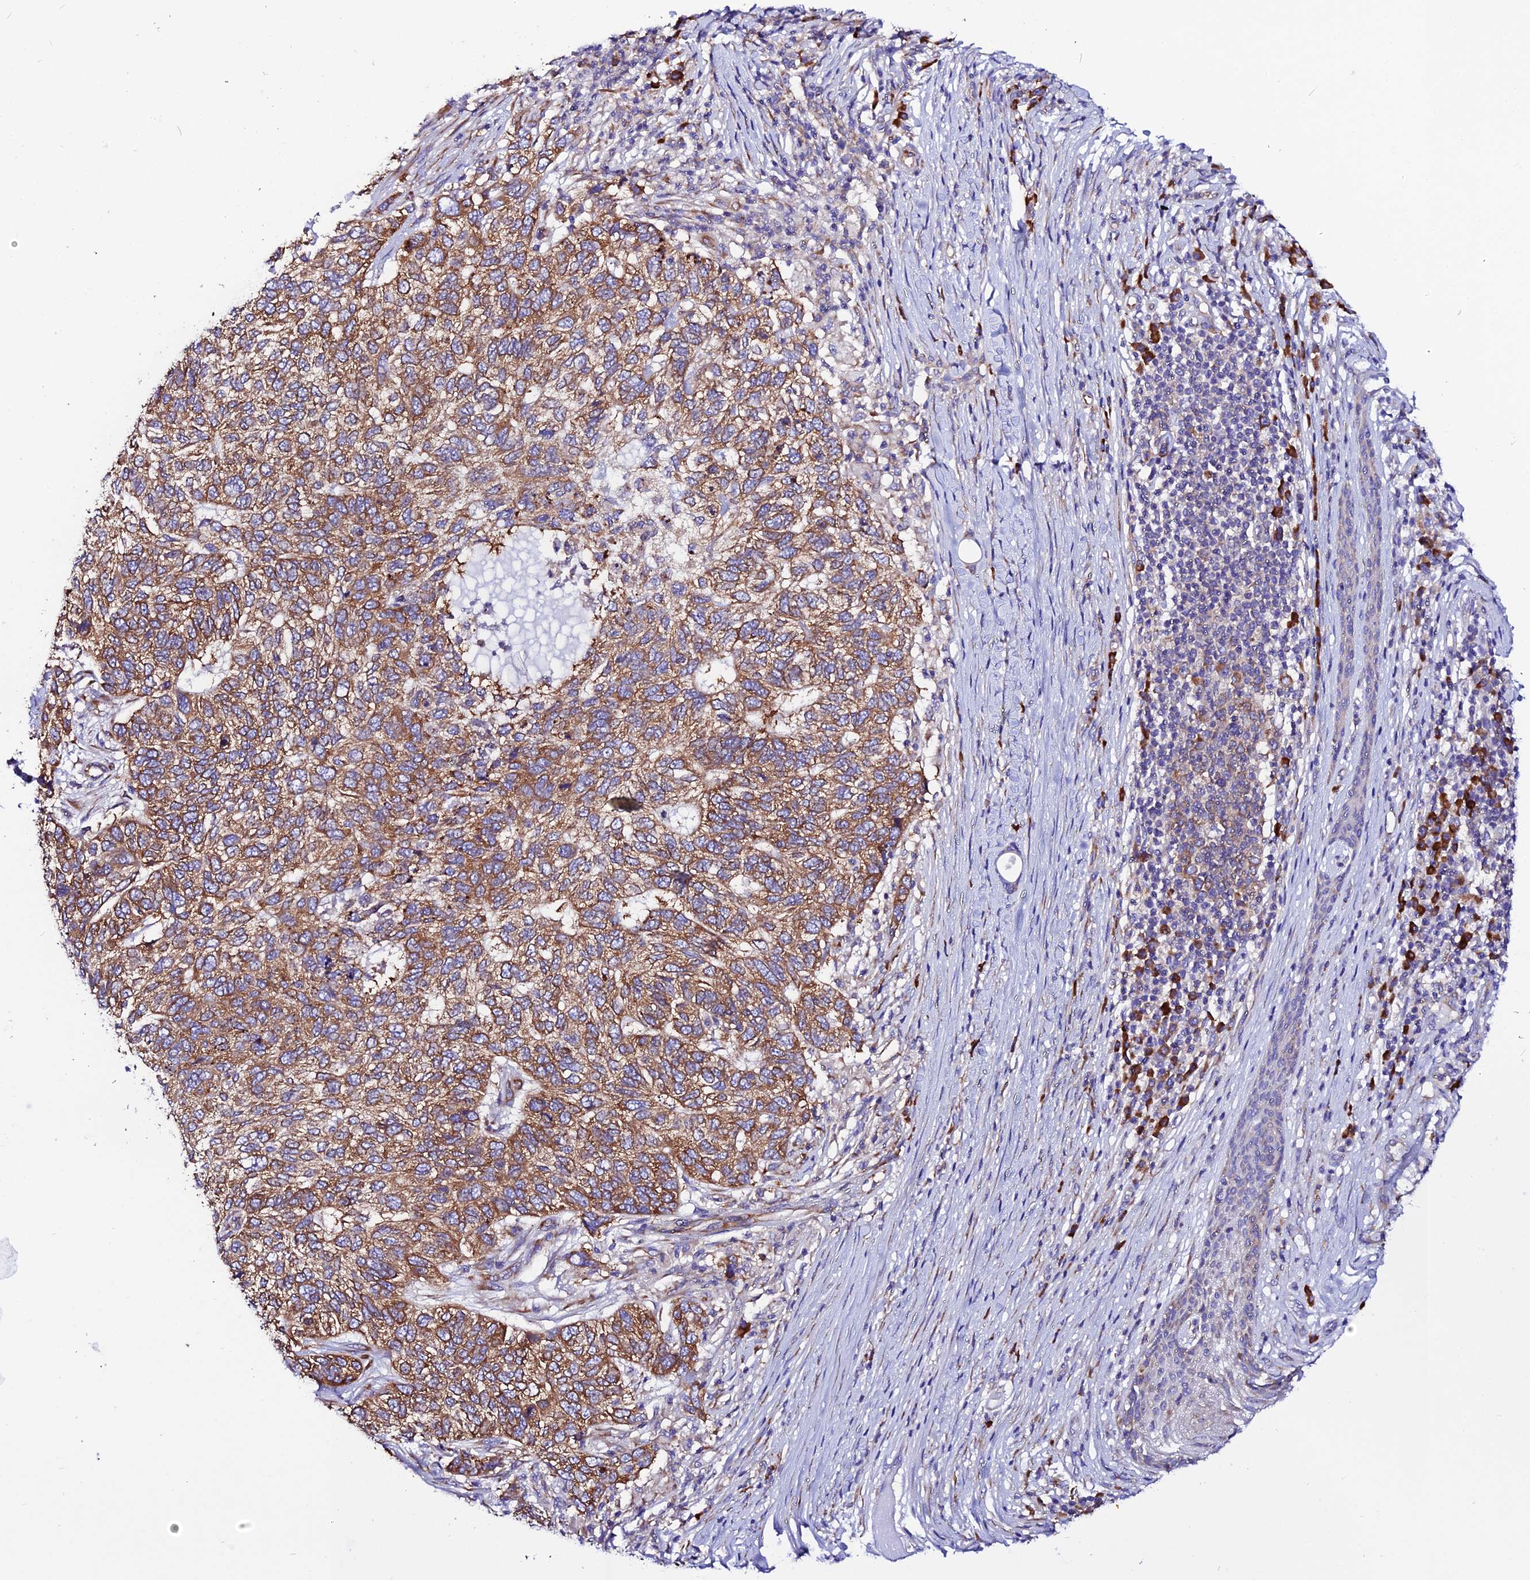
{"staining": {"intensity": "strong", "quantity": ">75%", "location": "cytoplasmic/membranous"}, "tissue": "skin cancer", "cell_type": "Tumor cells", "image_type": "cancer", "snomed": [{"axis": "morphology", "description": "Basal cell carcinoma"}, {"axis": "topography", "description": "Skin"}], "caption": "Brown immunohistochemical staining in human basal cell carcinoma (skin) shows strong cytoplasmic/membranous expression in approximately >75% of tumor cells.", "gene": "EEF1G", "patient": {"sex": "female", "age": 65}}